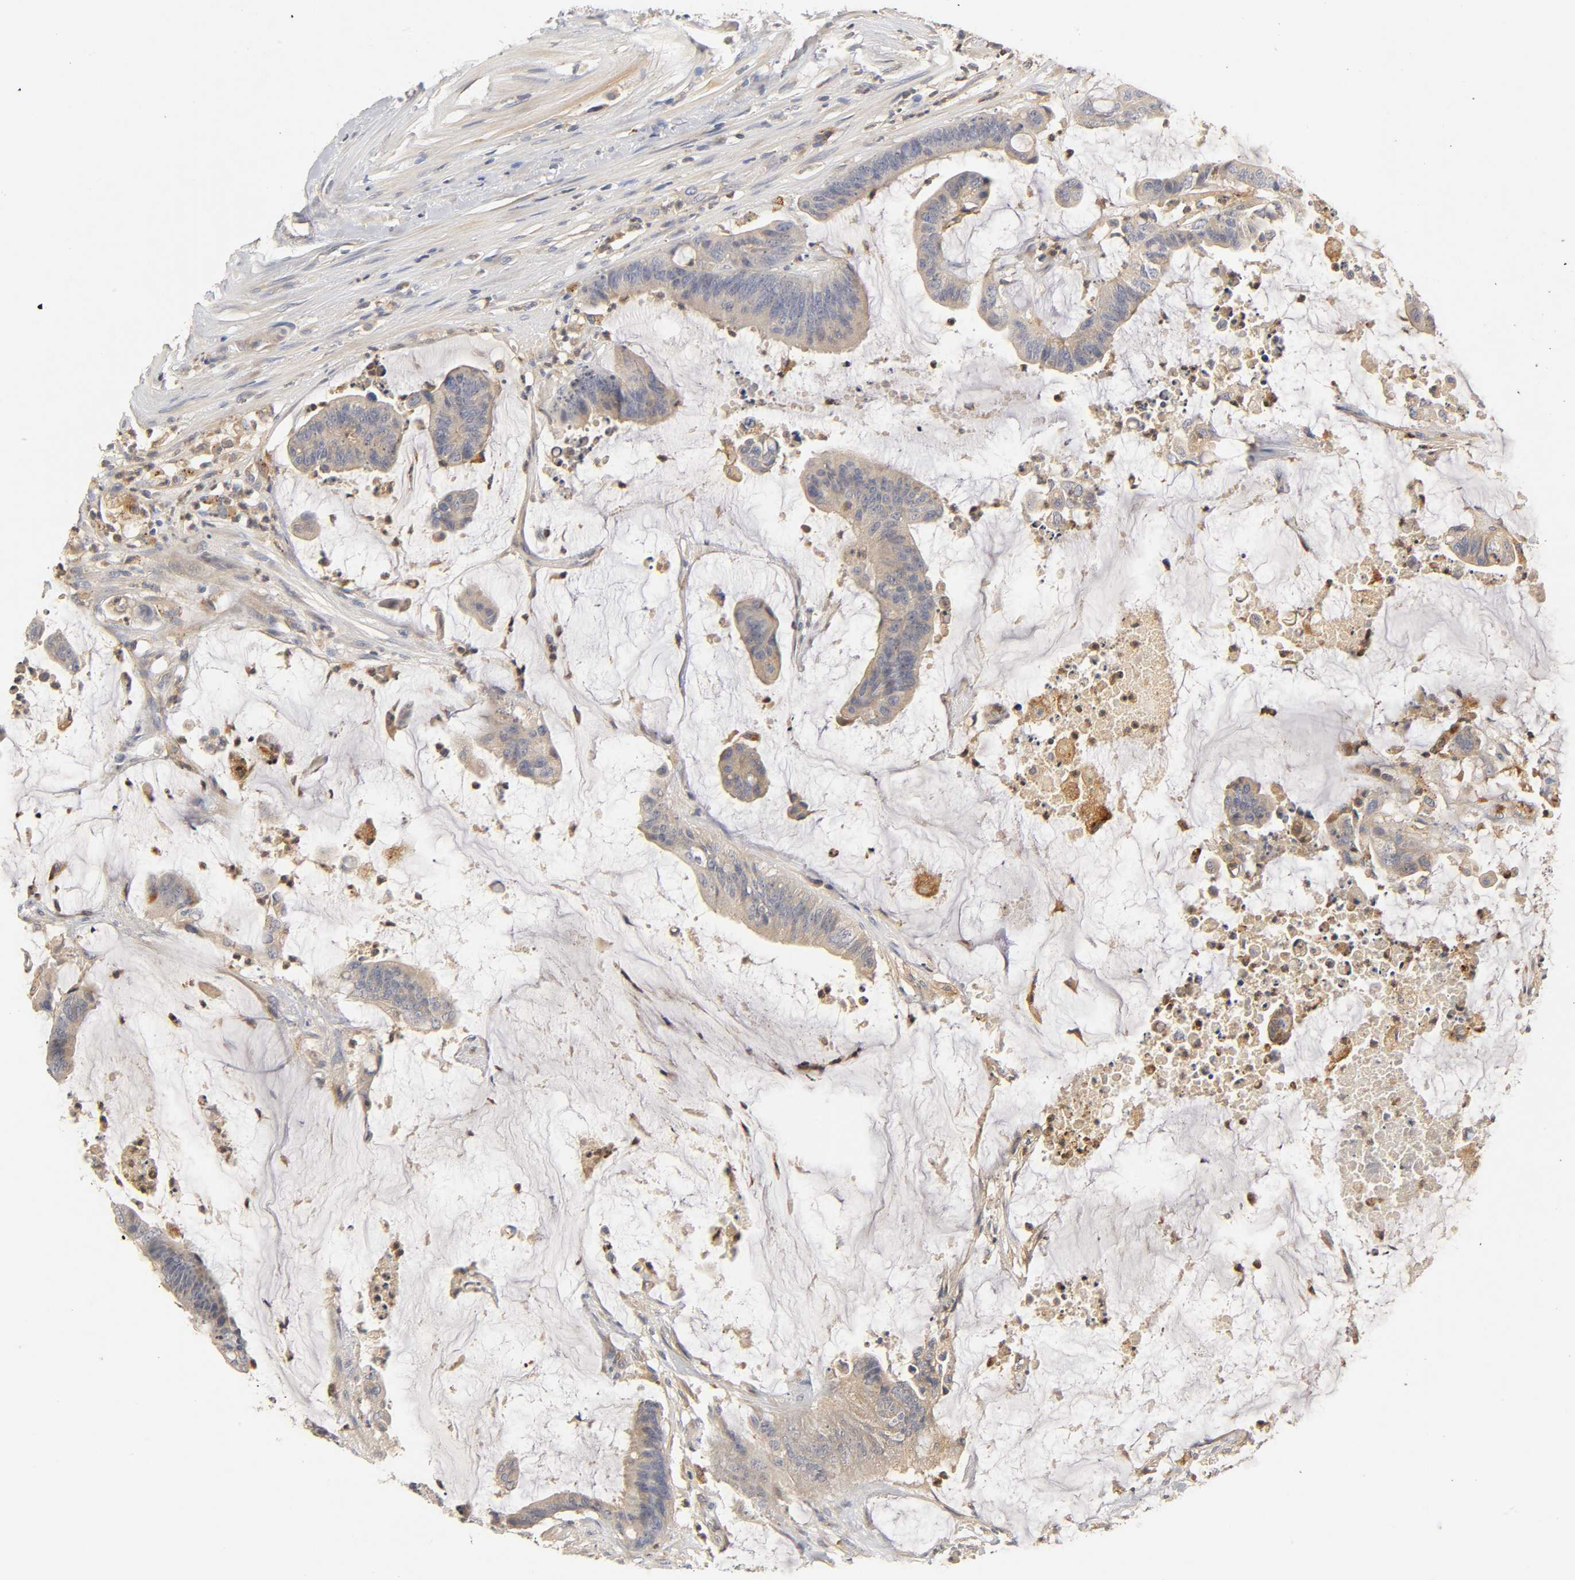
{"staining": {"intensity": "weak", "quantity": ">75%", "location": "cytoplasmic/membranous"}, "tissue": "colorectal cancer", "cell_type": "Tumor cells", "image_type": "cancer", "snomed": [{"axis": "morphology", "description": "Adenocarcinoma, NOS"}, {"axis": "topography", "description": "Rectum"}], "caption": "Protein staining by immunohistochemistry (IHC) exhibits weak cytoplasmic/membranous staining in approximately >75% of tumor cells in colorectal adenocarcinoma. (Stains: DAB in brown, nuclei in blue, Microscopy: brightfield microscopy at high magnification).", "gene": "RHOA", "patient": {"sex": "female", "age": 66}}